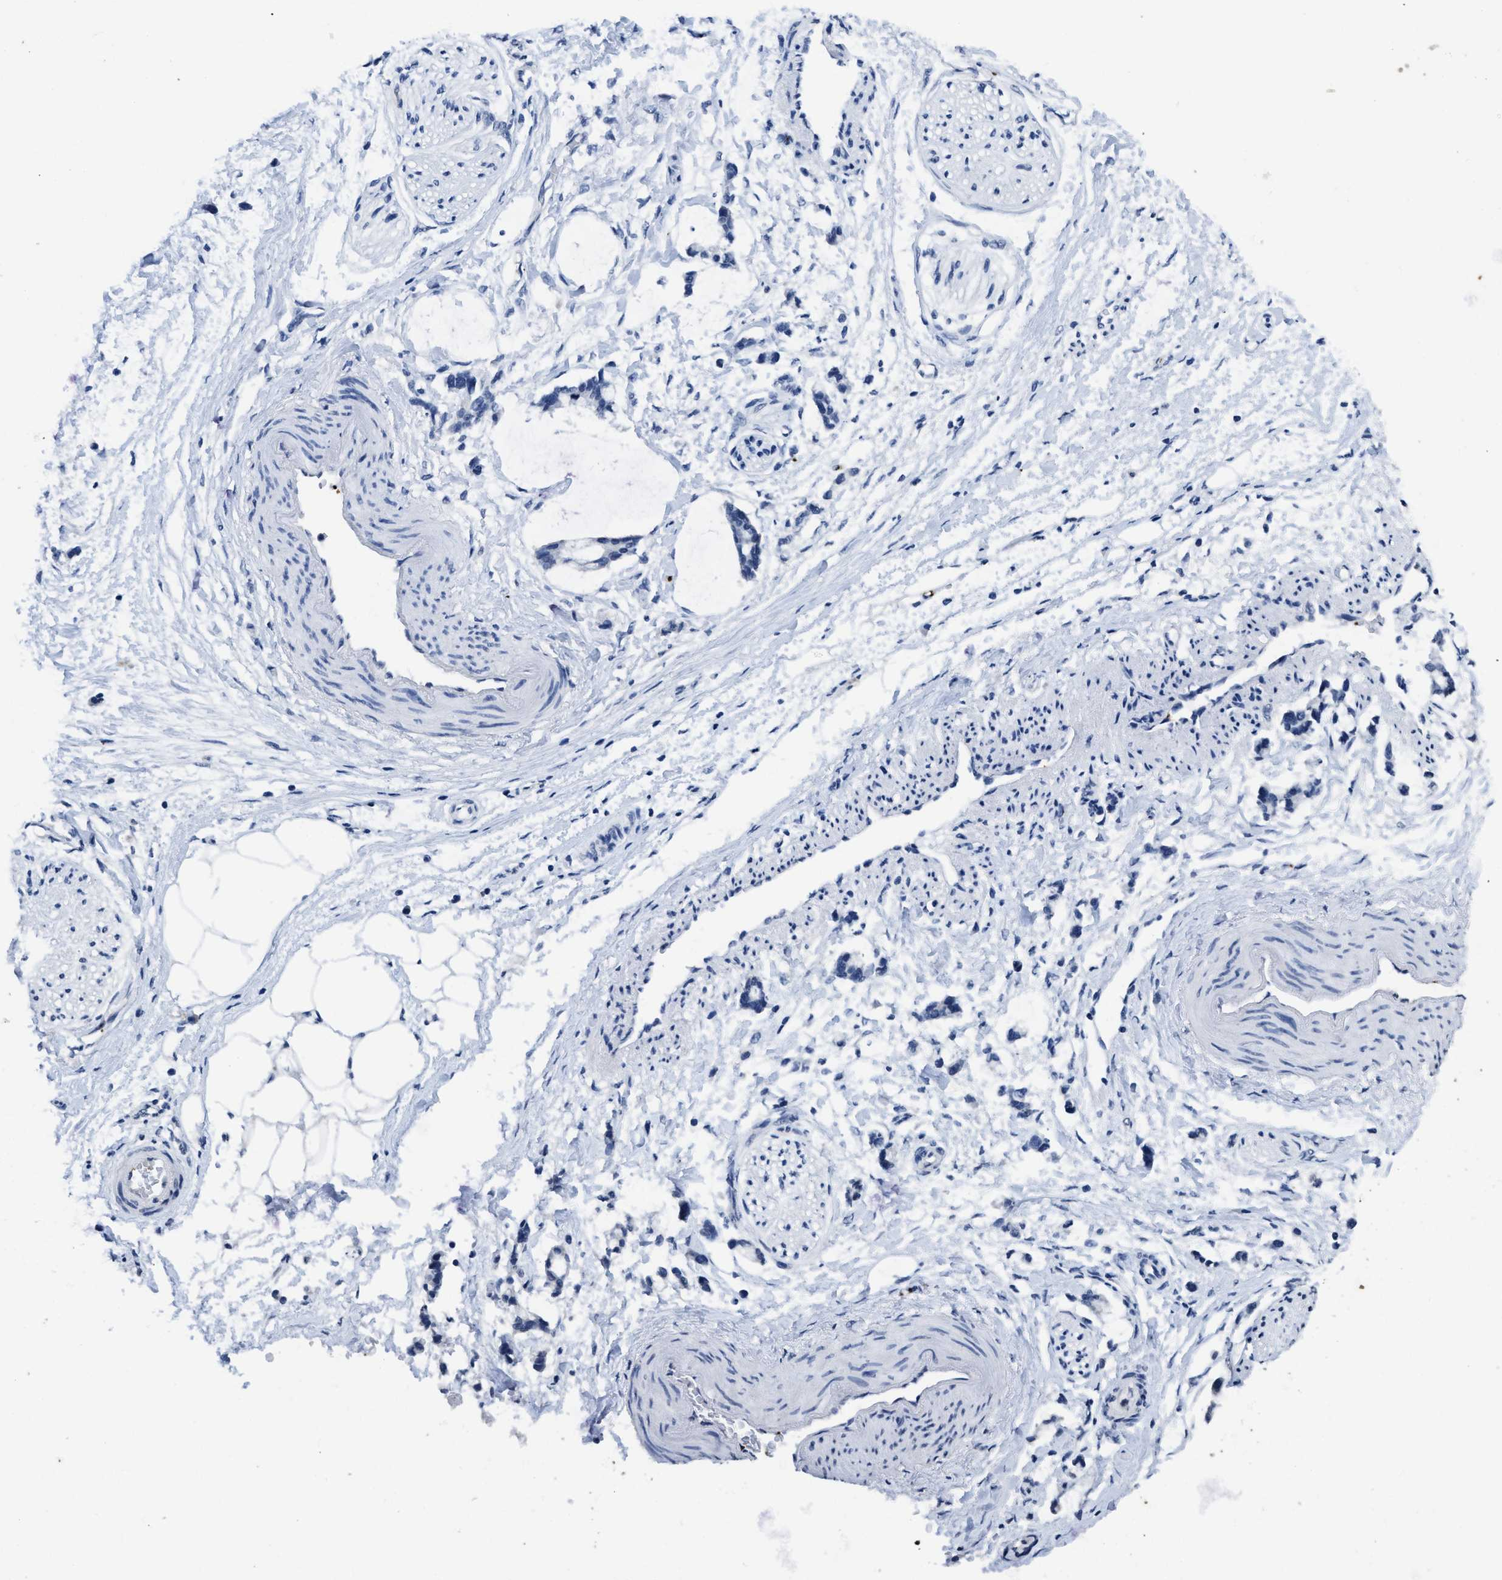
{"staining": {"intensity": "weak", "quantity": "<25%", "location": "cytoplasmic/membranous"}, "tissue": "adipose tissue", "cell_type": "Adipocytes", "image_type": "normal", "snomed": [{"axis": "morphology", "description": "Normal tissue, NOS"}, {"axis": "morphology", "description": "Adenocarcinoma, NOS"}, {"axis": "topography", "description": "Colon"}, {"axis": "topography", "description": "Peripheral nerve tissue"}], "caption": "The micrograph displays no staining of adipocytes in unremarkable adipose tissue. (Stains: DAB IHC with hematoxylin counter stain, Microscopy: brightfield microscopy at high magnification).", "gene": "ITGA2B", "patient": {"sex": "male", "age": 14}}